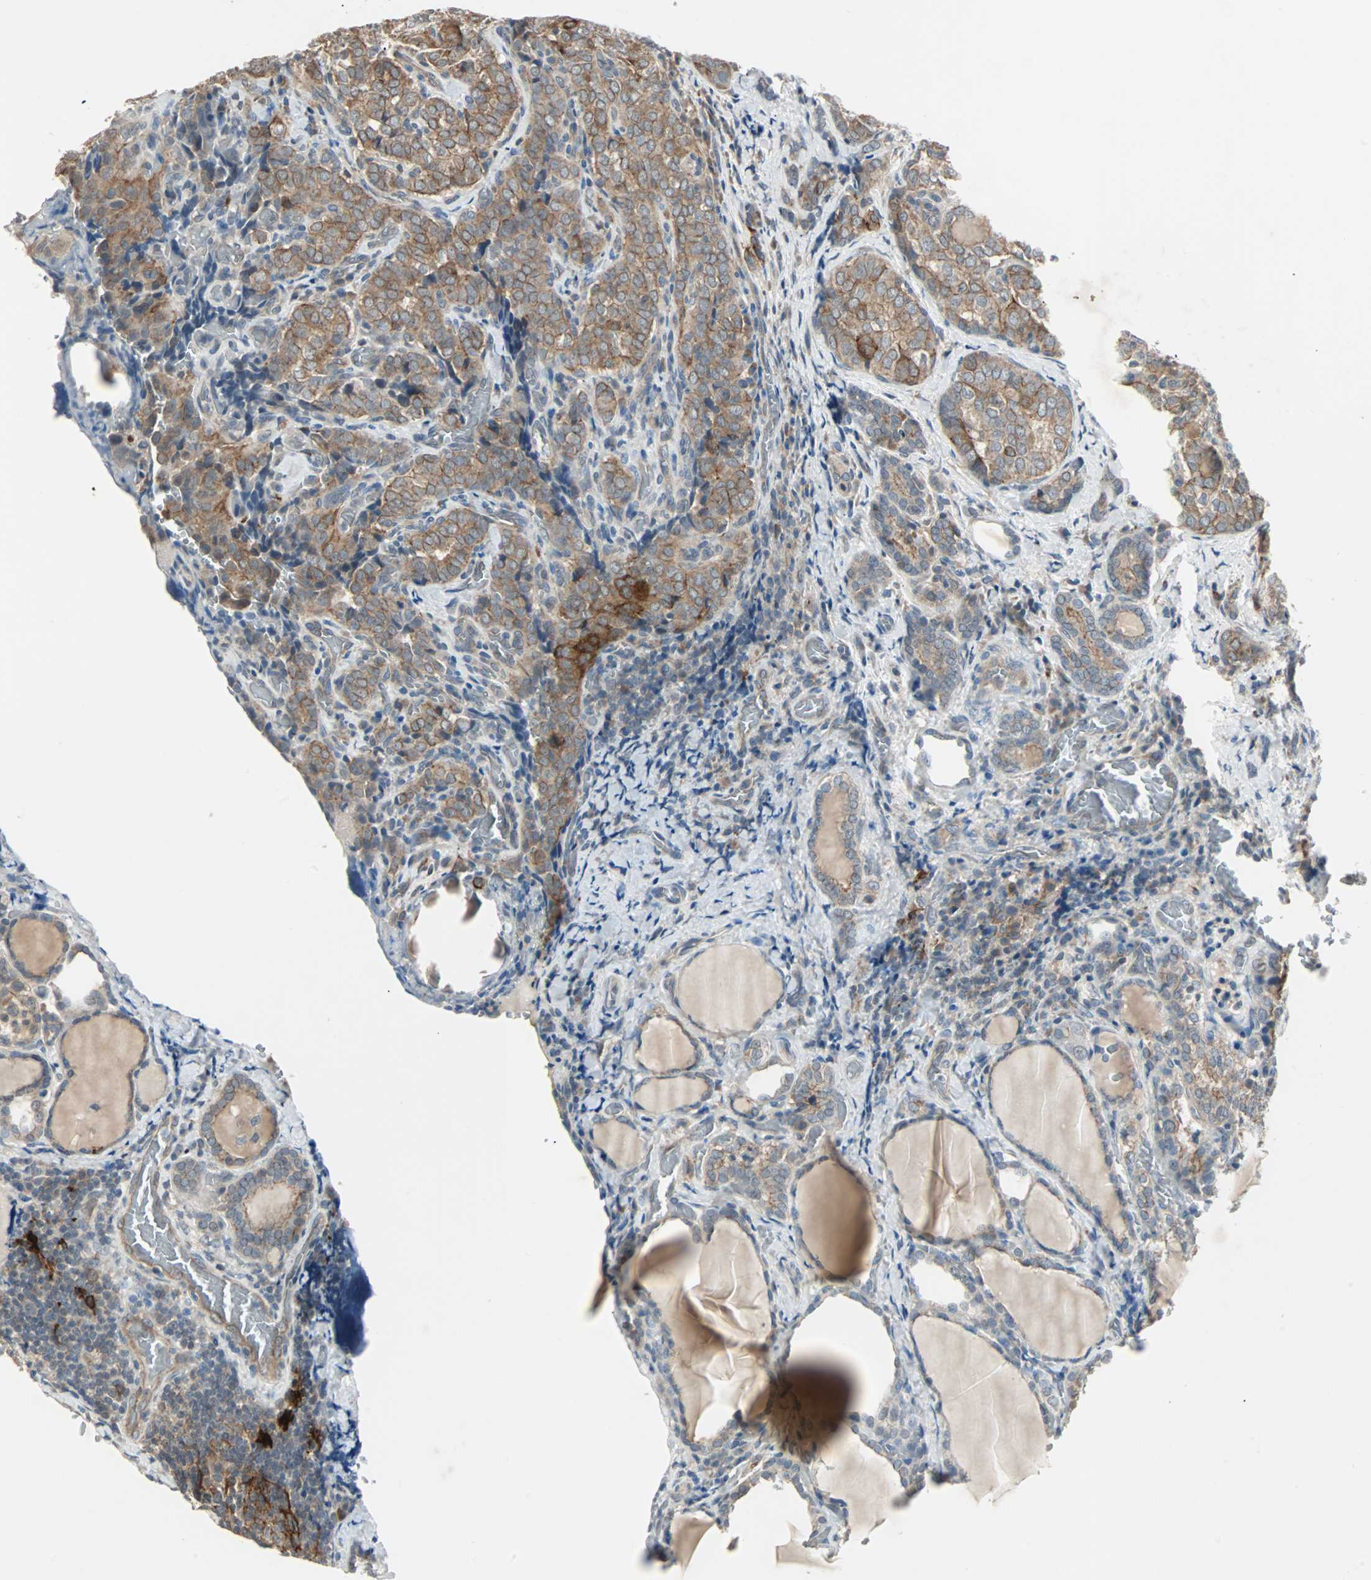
{"staining": {"intensity": "moderate", "quantity": ">75%", "location": "cytoplasmic/membranous"}, "tissue": "thyroid cancer", "cell_type": "Tumor cells", "image_type": "cancer", "snomed": [{"axis": "morphology", "description": "Papillary adenocarcinoma, NOS"}, {"axis": "topography", "description": "Thyroid gland"}], "caption": "Protein expression analysis of papillary adenocarcinoma (thyroid) shows moderate cytoplasmic/membranous expression in approximately >75% of tumor cells.", "gene": "CMC2", "patient": {"sex": "female", "age": 30}}